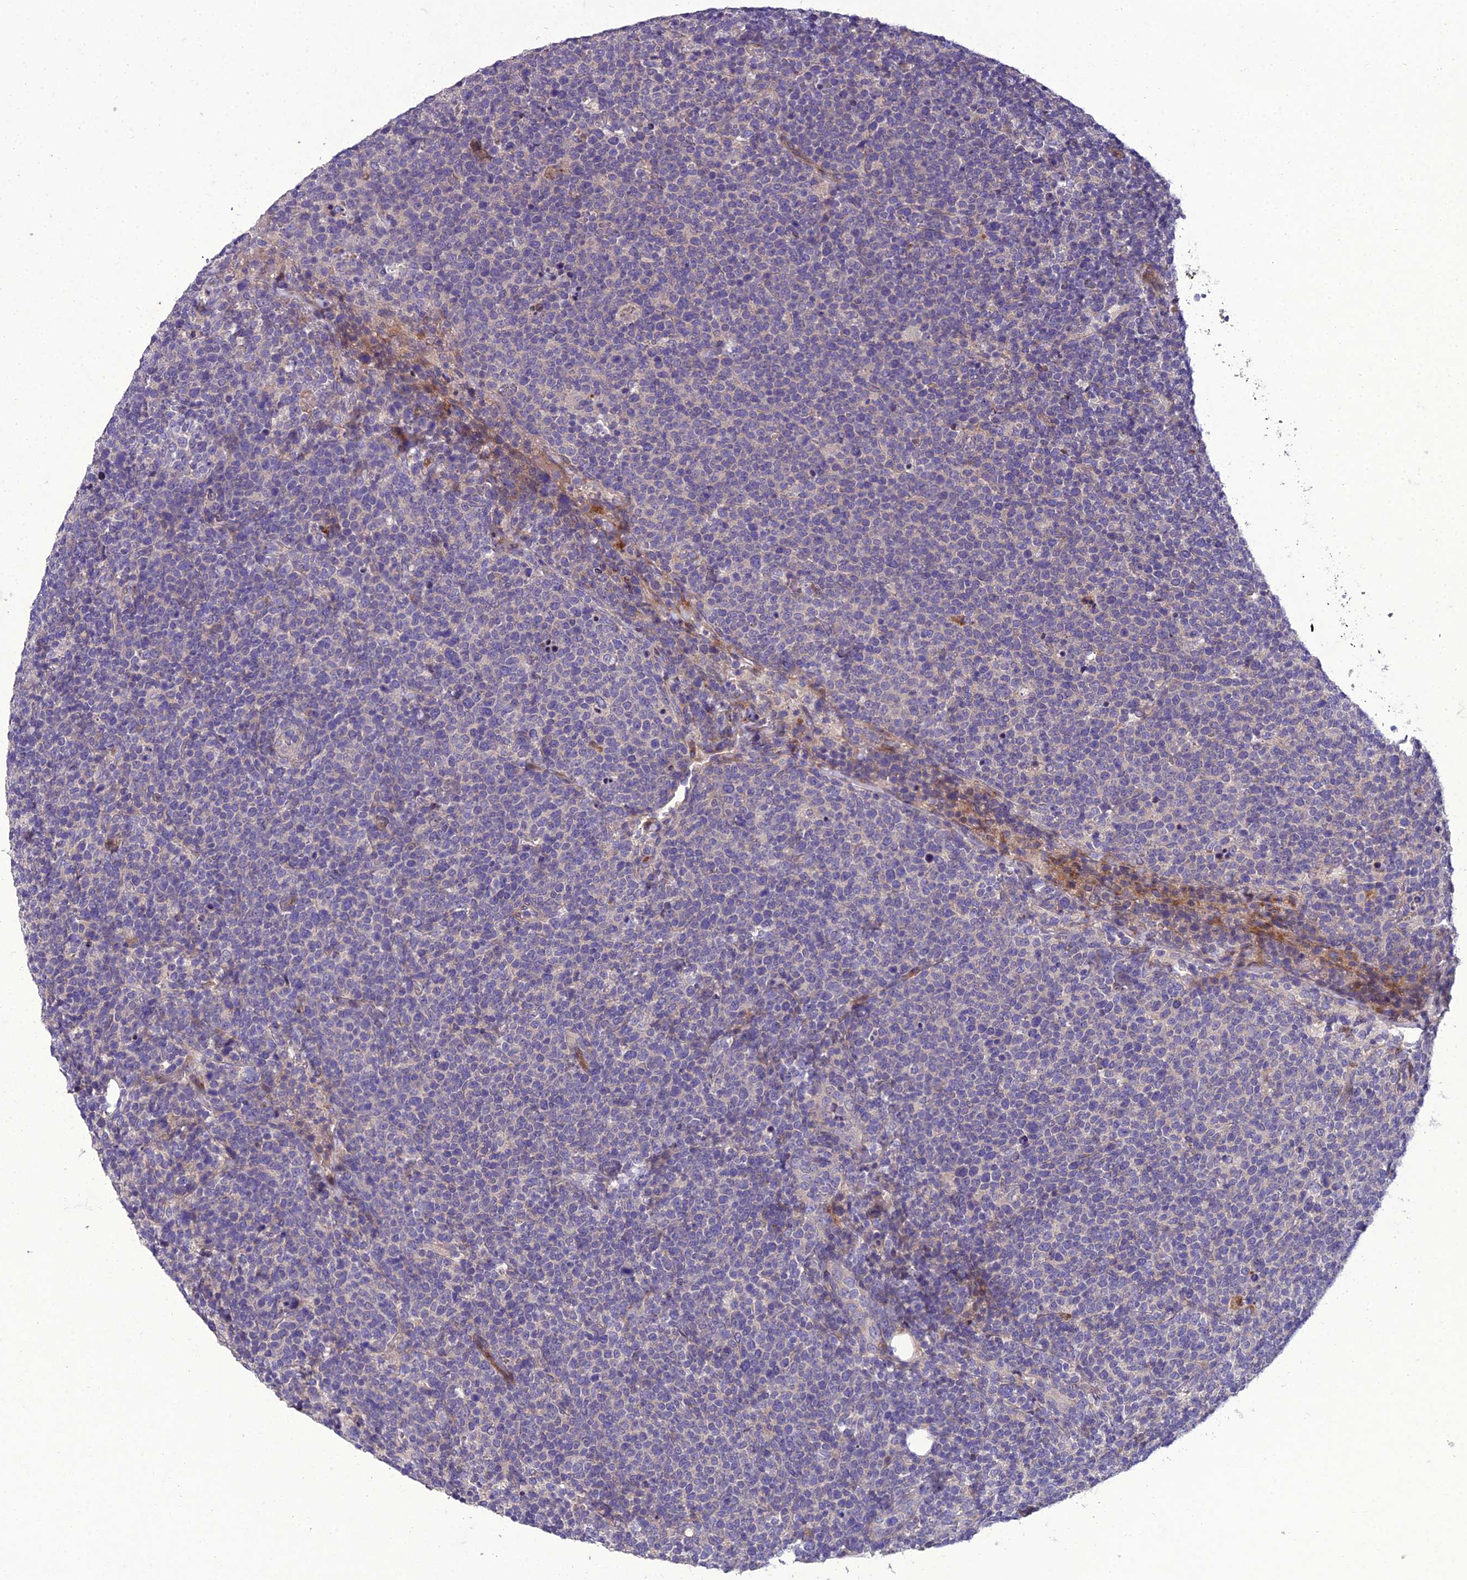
{"staining": {"intensity": "negative", "quantity": "none", "location": "none"}, "tissue": "lymphoma", "cell_type": "Tumor cells", "image_type": "cancer", "snomed": [{"axis": "morphology", "description": "Malignant lymphoma, non-Hodgkin's type, High grade"}, {"axis": "topography", "description": "Lymph node"}], "caption": "High power microscopy photomicrograph of an immunohistochemistry micrograph of high-grade malignant lymphoma, non-Hodgkin's type, revealing no significant expression in tumor cells.", "gene": "ADIPOR2", "patient": {"sex": "male", "age": 61}}